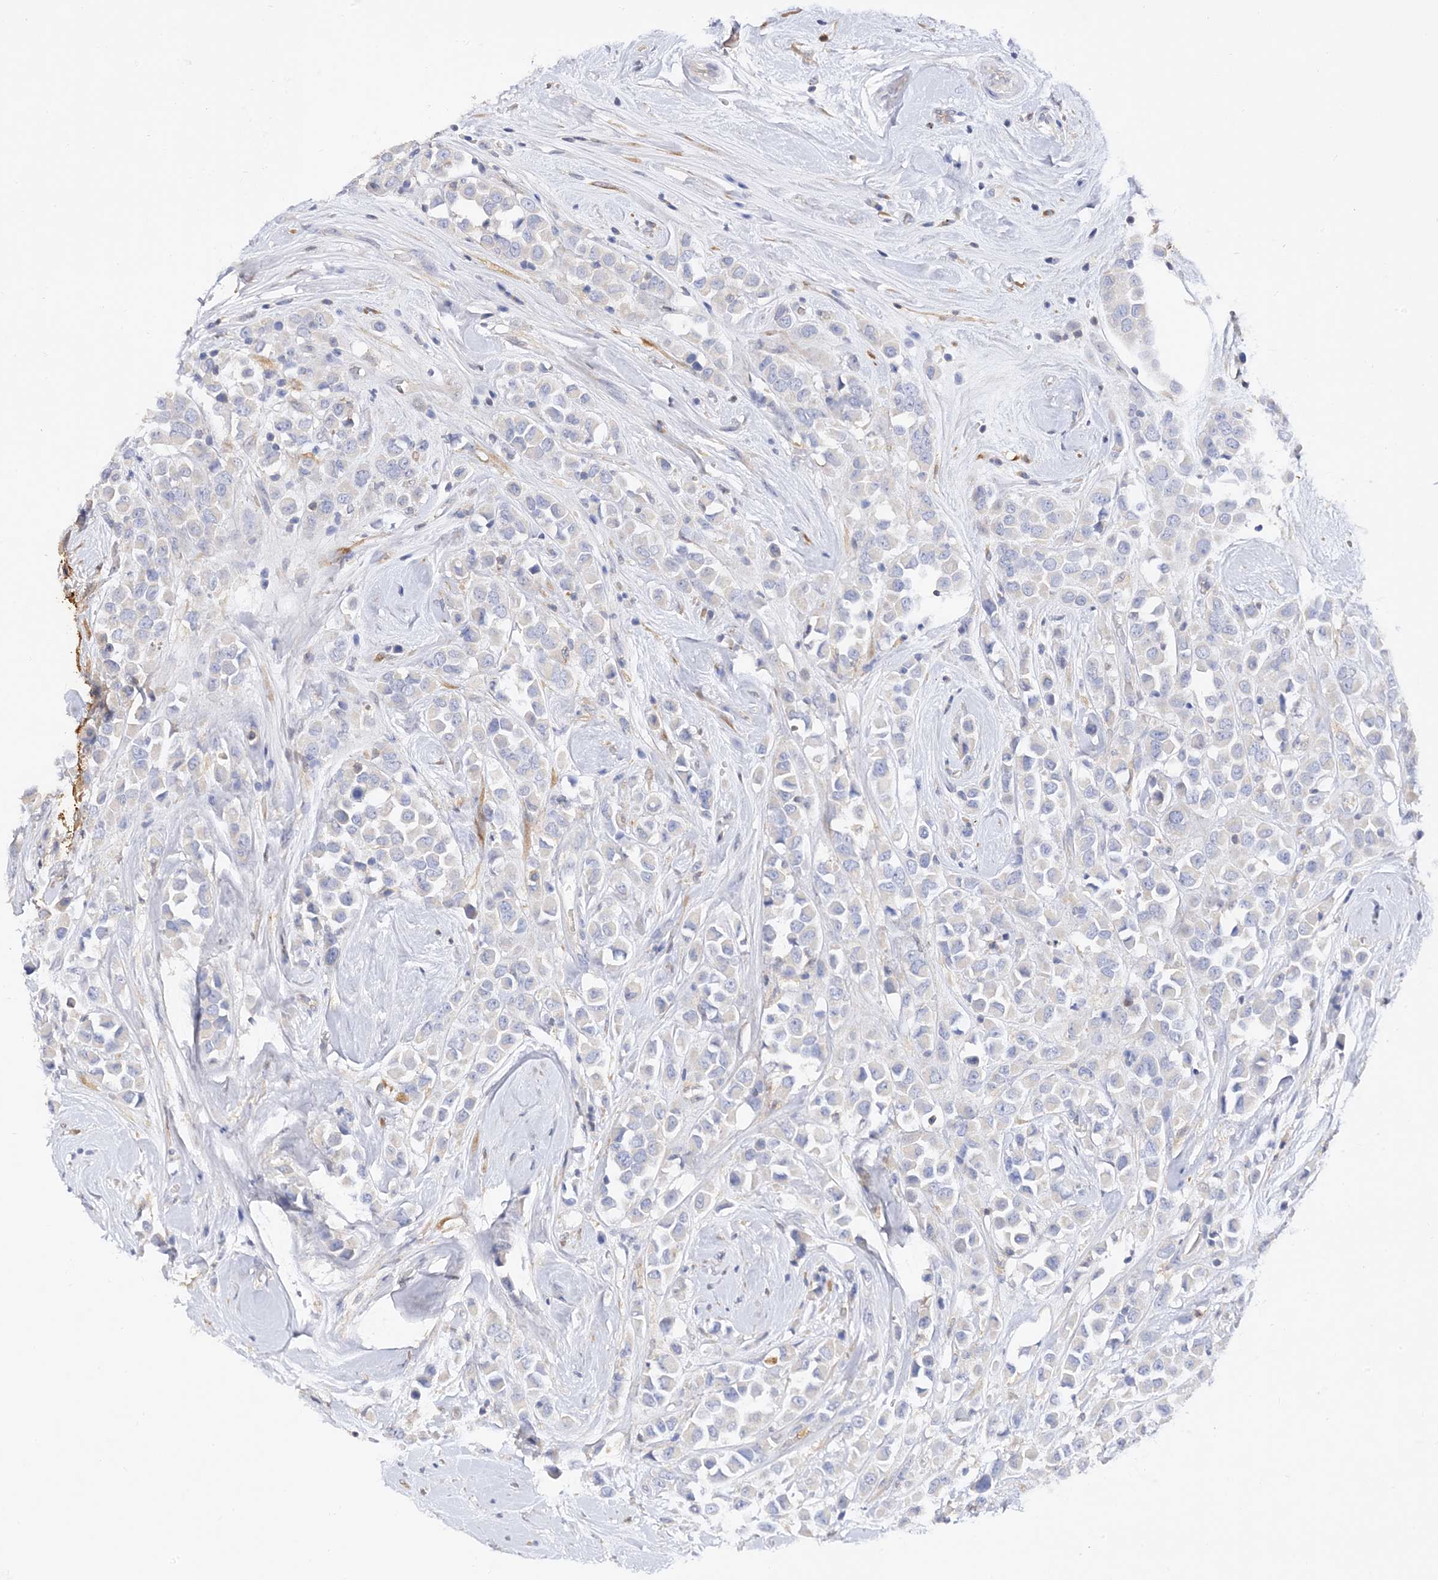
{"staining": {"intensity": "negative", "quantity": "none", "location": "none"}, "tissue": "breast cancer", "cell_type": "Tumor cells", "image_type": "cancer", "snomed": [{"axis": "morphology", "description": "Duct carcinoma"}, {"axis": "topography", "description": "Breast"}], "caption": "Histopathology image shows no significant protein staining in tumor cells of breast cancer.", "gene": "ARV1", "patient": {"sex": "female", "age": 61}}